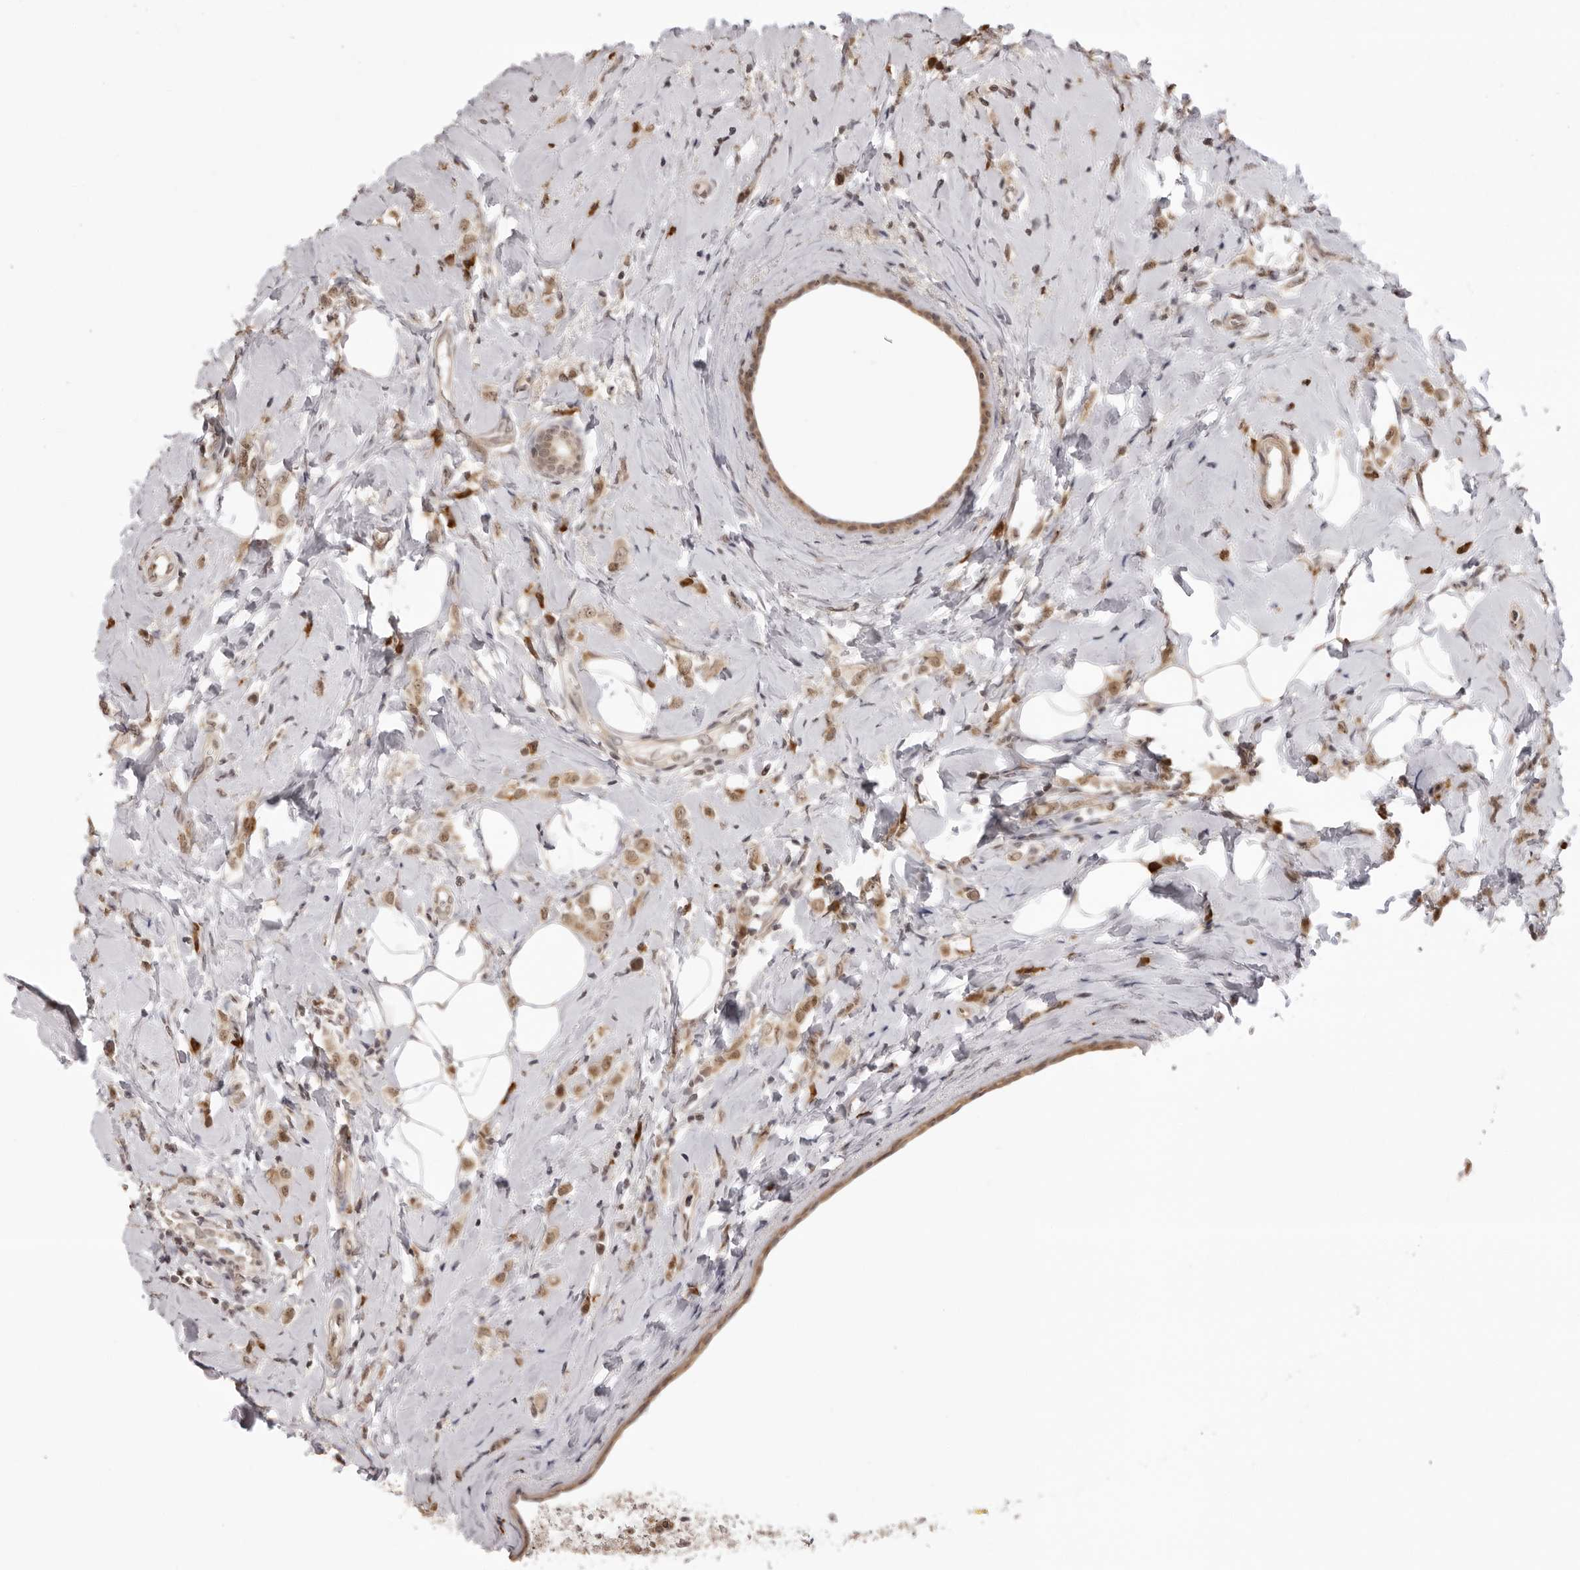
{"staining": {"intensity": "moderate", "quantity": ">75%", "location": "nuclear"}, "tissue": "breast cancer", "cell_type": "Tumor cells", "image_type": "cancer", "snomed": [{"axis": "morphology", "description": "Lobular carcinoma"}, {"axis": "topography", "description": "Breast"}], "caption": "Tumor cells reveal medium levels of moderate nuclear staining in approximately >75% of cells in breast cancer.", "gene": "ZC3H11A", "patient": {"sex": "female", "age": 47}}